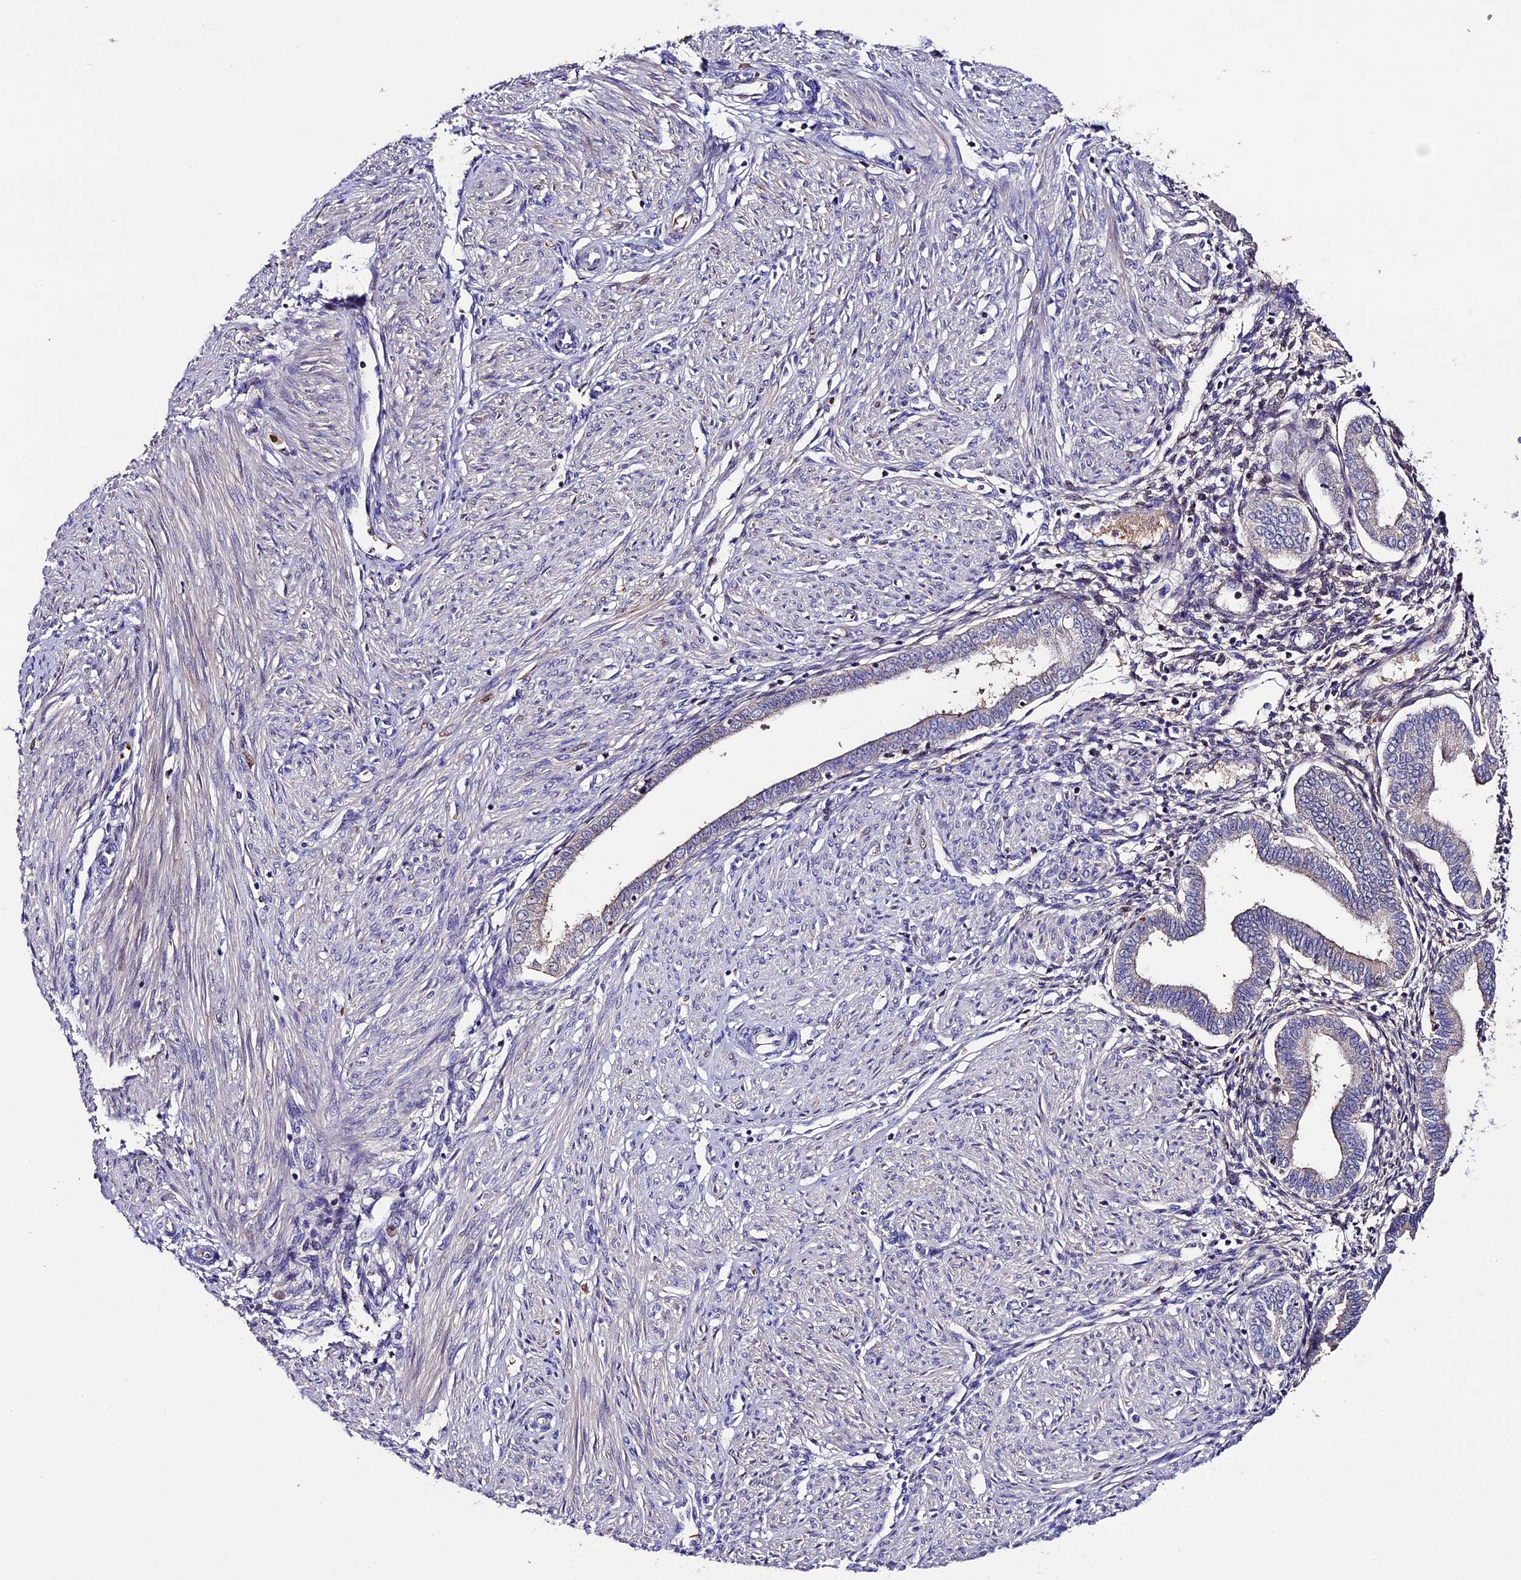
{"staining": {"intensity": "negative", "quantity": "none", "location": "none"}, "tissue": "endometrium", "cell_type": "Cells in endometrial stroma", "image_type": "normal", "snomed": [{"axis": "morphology", "description": "Normal tissue, NOS"}, {"axis": "topography", "description": "Endometrium"}], "caption": "DAB (3,3'-diaminobenzidine) immunohistochemical staining of normal human endometrium demonstrates no significant expression in cells in endometrial stroma.", "gene": "TCP11L2", "patient": {"sex": "female", "age": 53}}